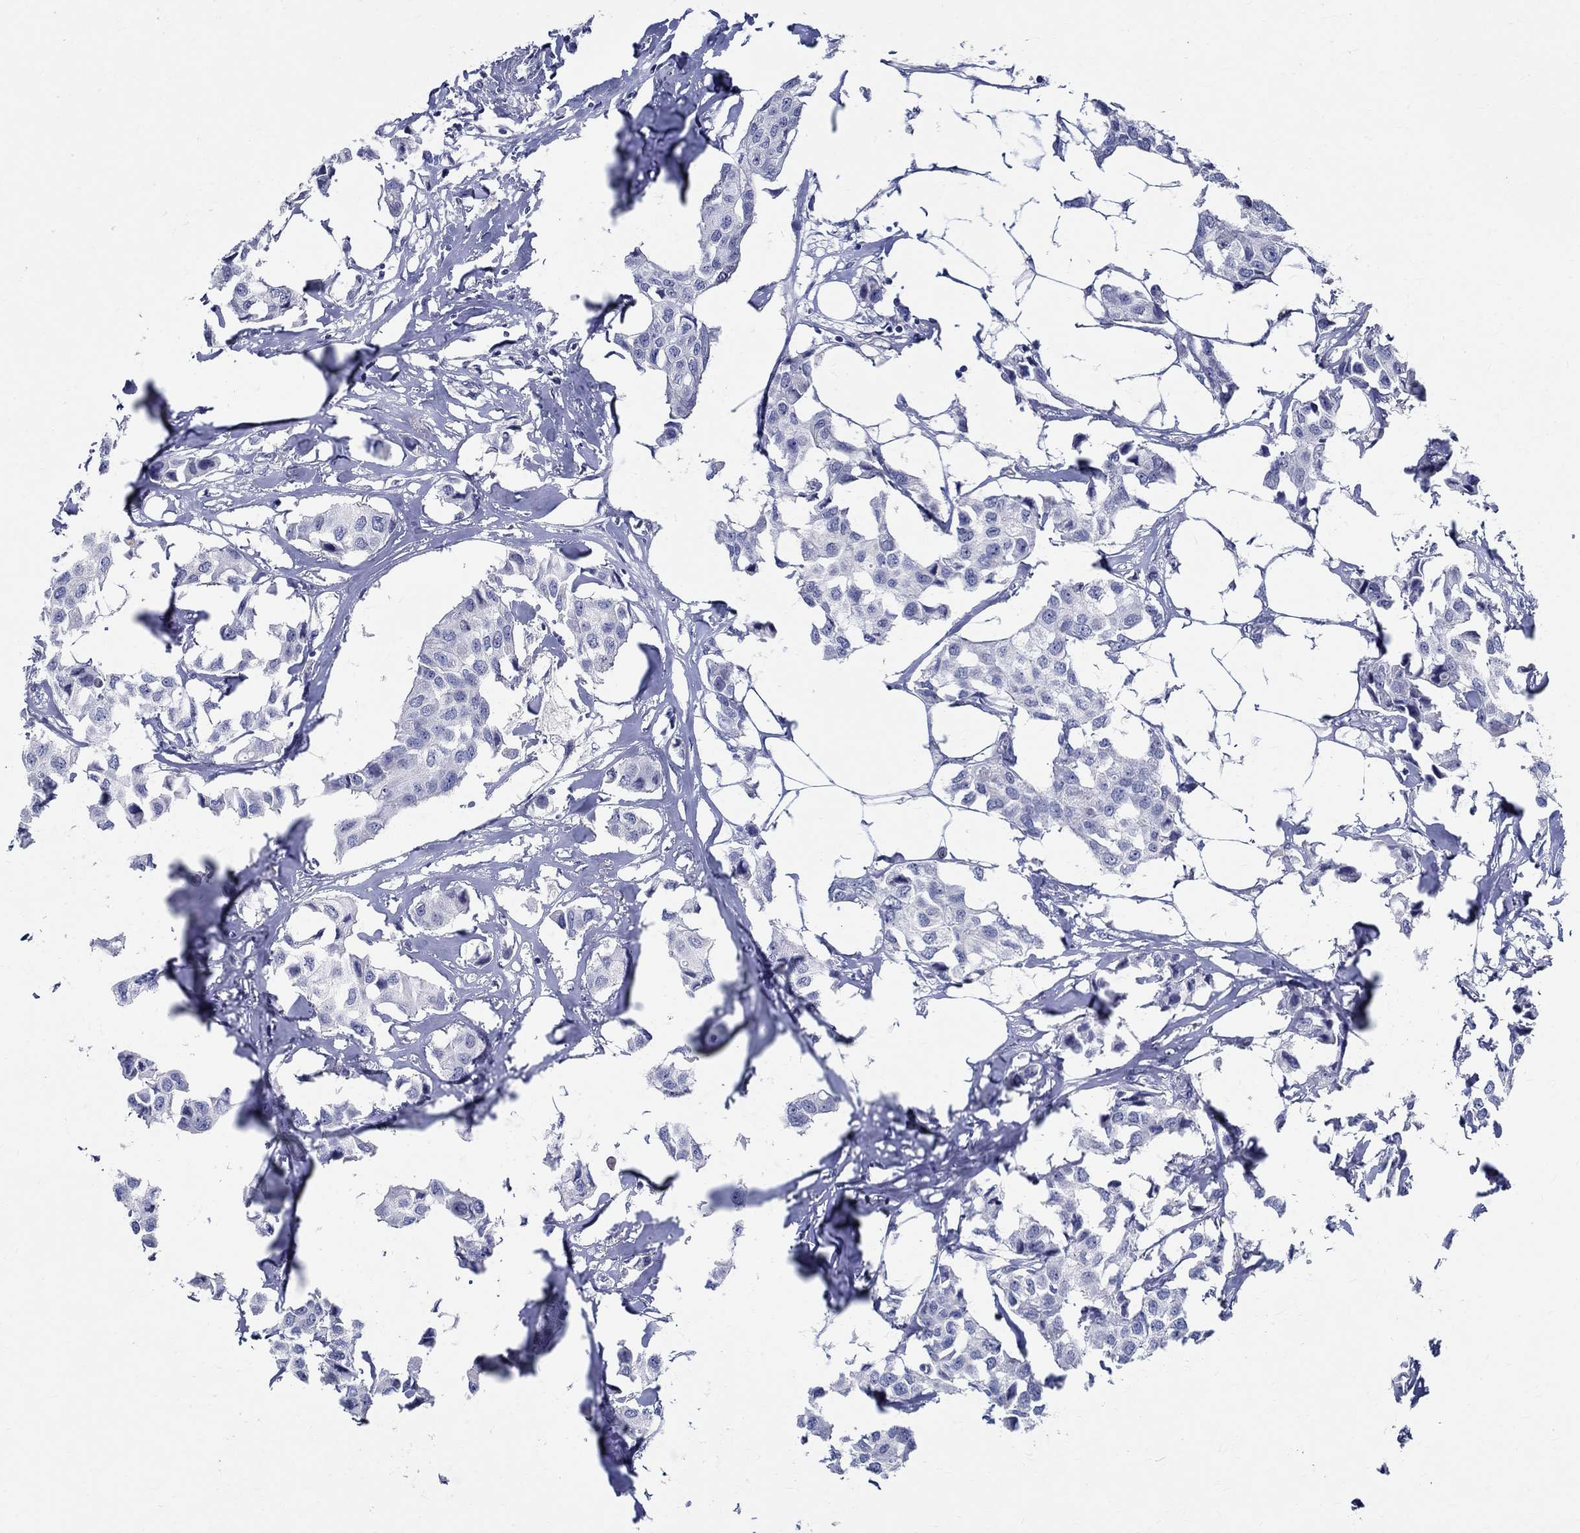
{"staining": {"intensity": "negative", "quantity": "none", "location": "none"}, "tissue": "breast cancer", "cell_type": "Tumor cells", "image_type": "cancer", "snomed": [{"axis": "morphology", "description": "Duct carcinoma"}, {"axis": "topography", "description": "Breast"}], "caption": "Intraductal carcinoma (breast) was stained to show a protein in brown. There is no significant staining in tumor cells.", "gene": "CETN1", "patient": {"sex": "female", "age": 80}}